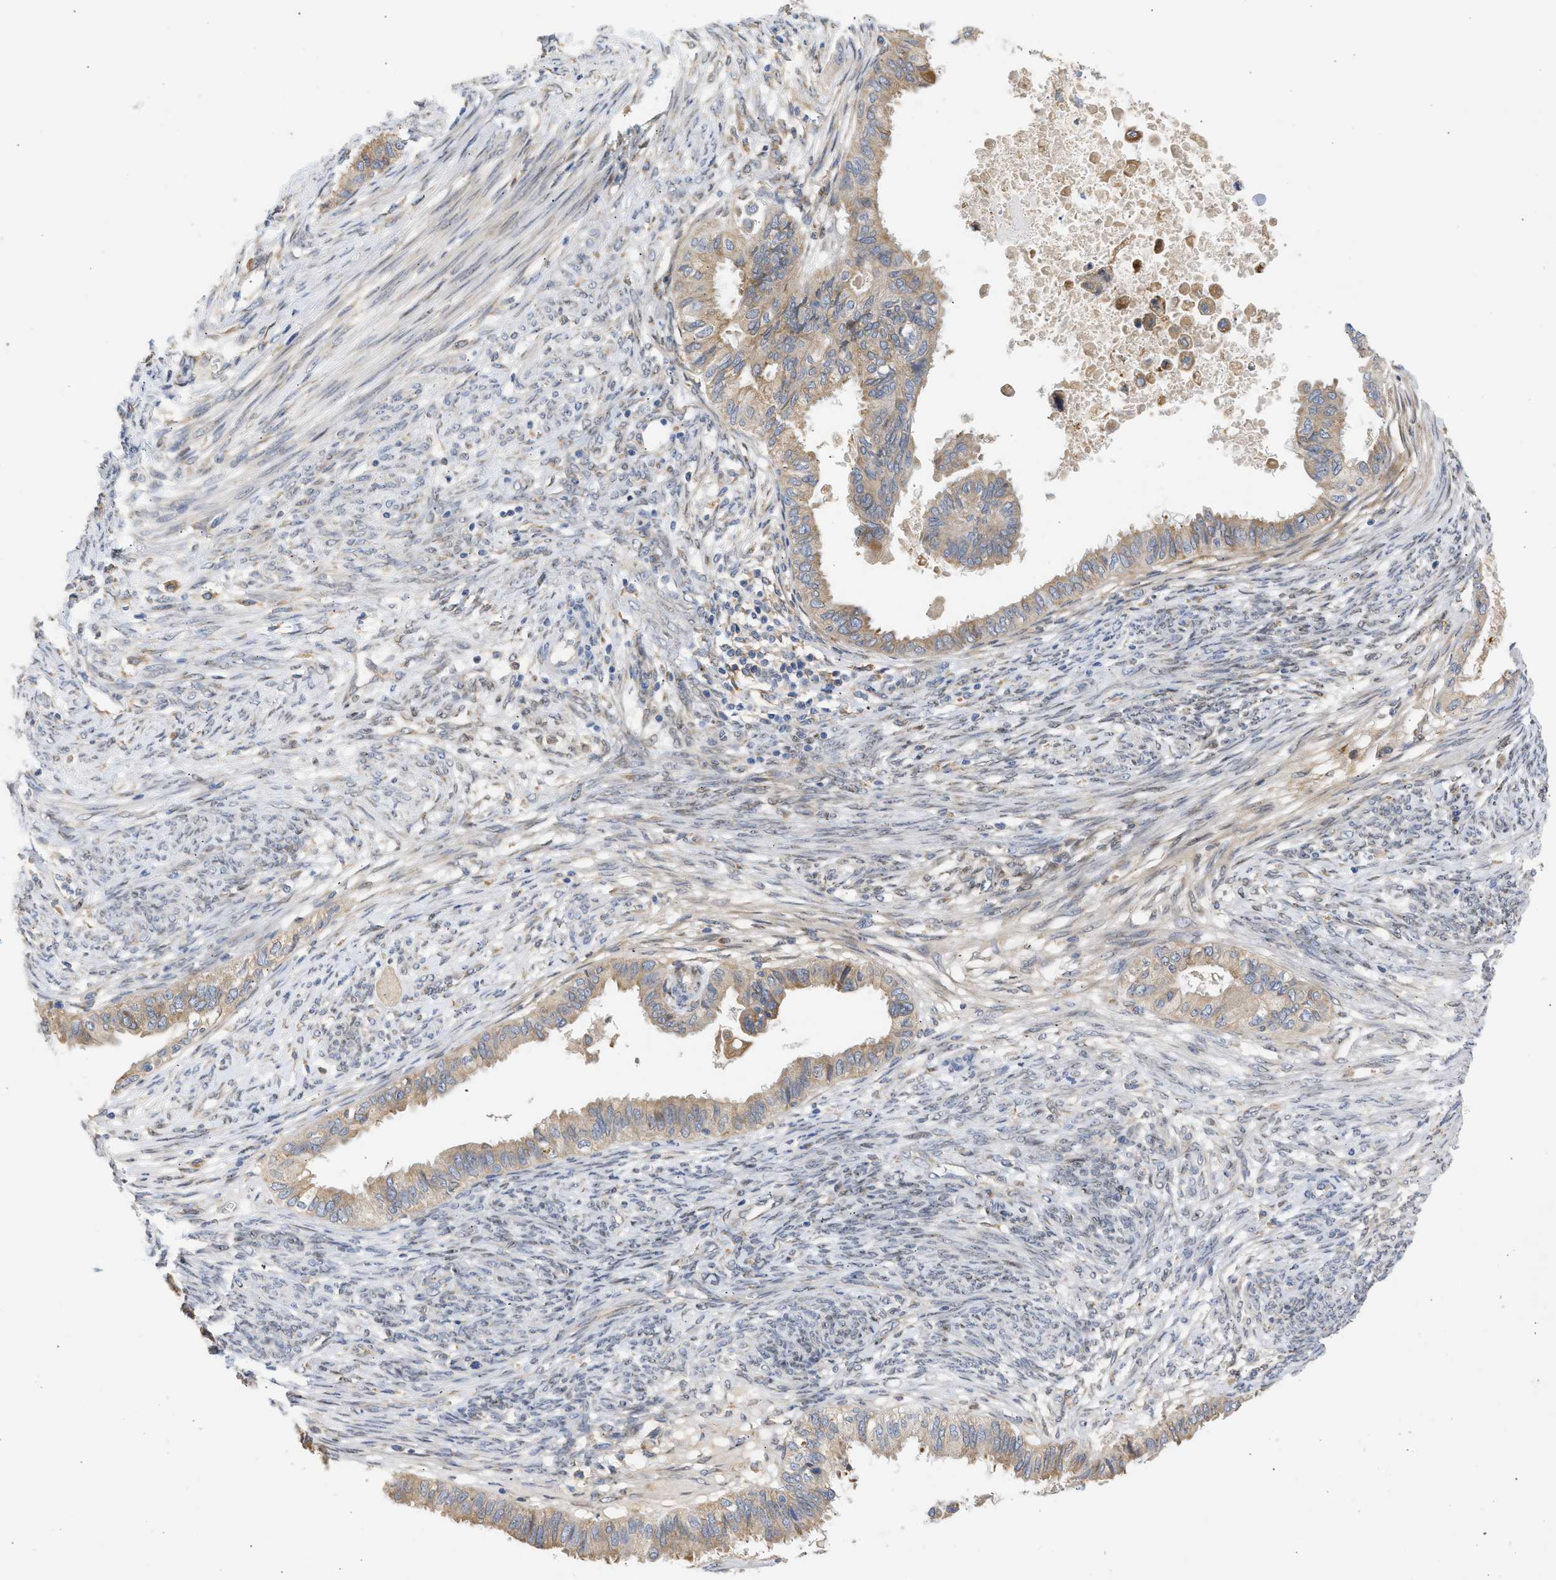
{"staining": {"intensity": "weak", "quantity": ">75%", "location": "cytoplasmic/membranous"}, "tissue": "cervical cancer", "cell_type": "Tumor cells", "image_type": "cancer", "snomed": [{"axis": "morphology", "description": "Normal tissue, NOS"}, {"axis": "morphology", "description": "Adenocarcinoma, NOS"}, {"axis": "topography", "description": "Cervix"}, {"axis": "topography", "description": "Endometrium"}], "caption": "Immunohistochemistry (IHC) staining of cervical adenocarcinoma, which shows low levels of weak cytoplasmic/membranous positivity in about >75% of tumor cells indicating weak cytoplasmic/membranous protein staining. The staining was performed using DAB (3,3'-diaminobenzidine) (brown) for protein detection and nuclei were counterstained in hematoxylin (blue).", "gene": "TMED1", "patient": {"sex": "female", "age": 86}}